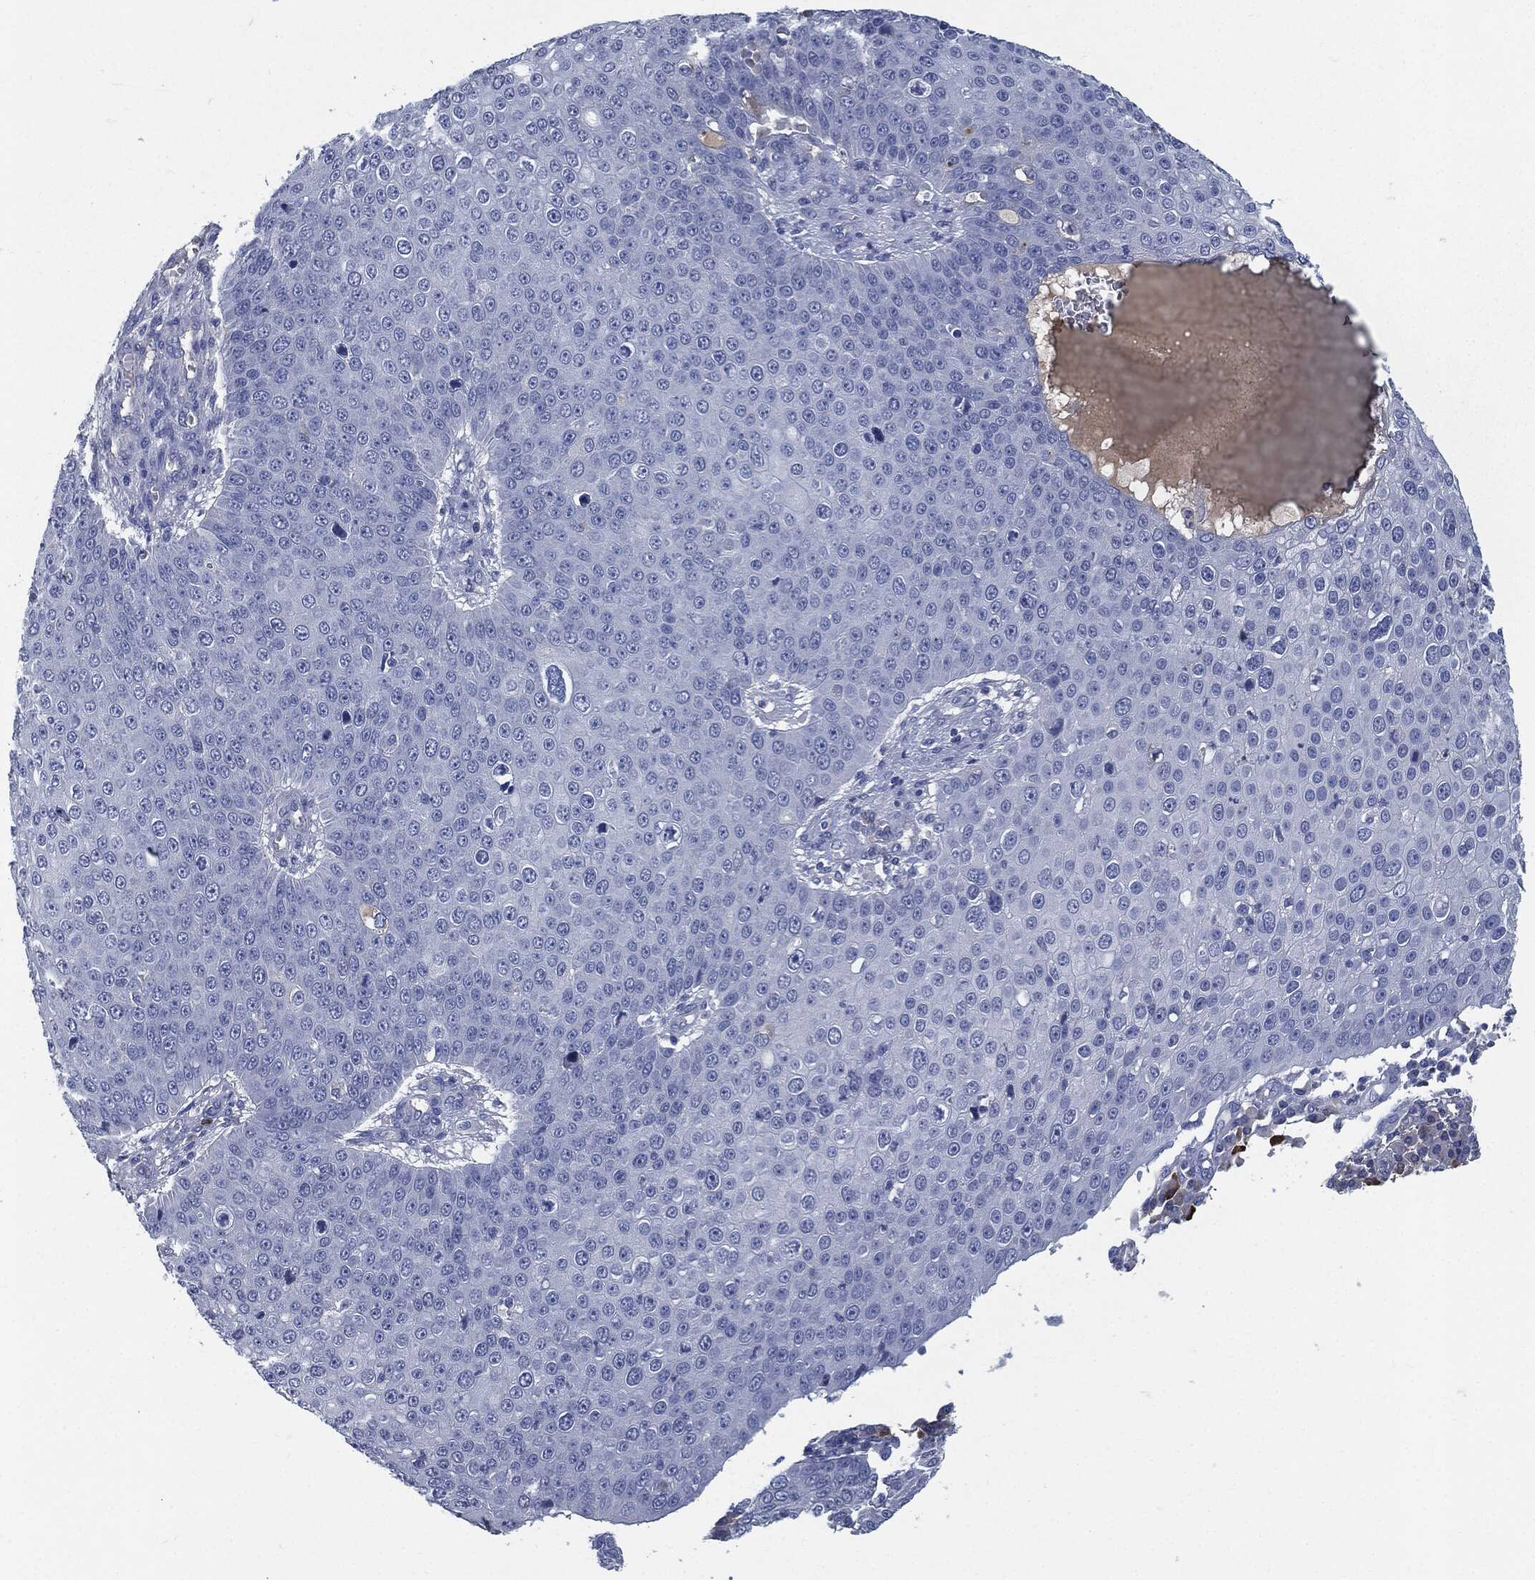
{"staining": {"intensity": "negative", "quantity": "none", "location": "none"}, "tissue": "skin cancer", "cell_type": "Tumor cells", "image_type": "cancer", "snomed": [{"axis": "morphology", "description": "Squamous cell carcinoma, NOS"}, {"axis": "topography", "description": "Skin"}], "caption": "This is an immunohistochemistry (IHC) photomicrograph of skin cancer. There is no staining in tumor cells.", "gene": "CD27", "patient": {"sex": "male", "age": 71}}